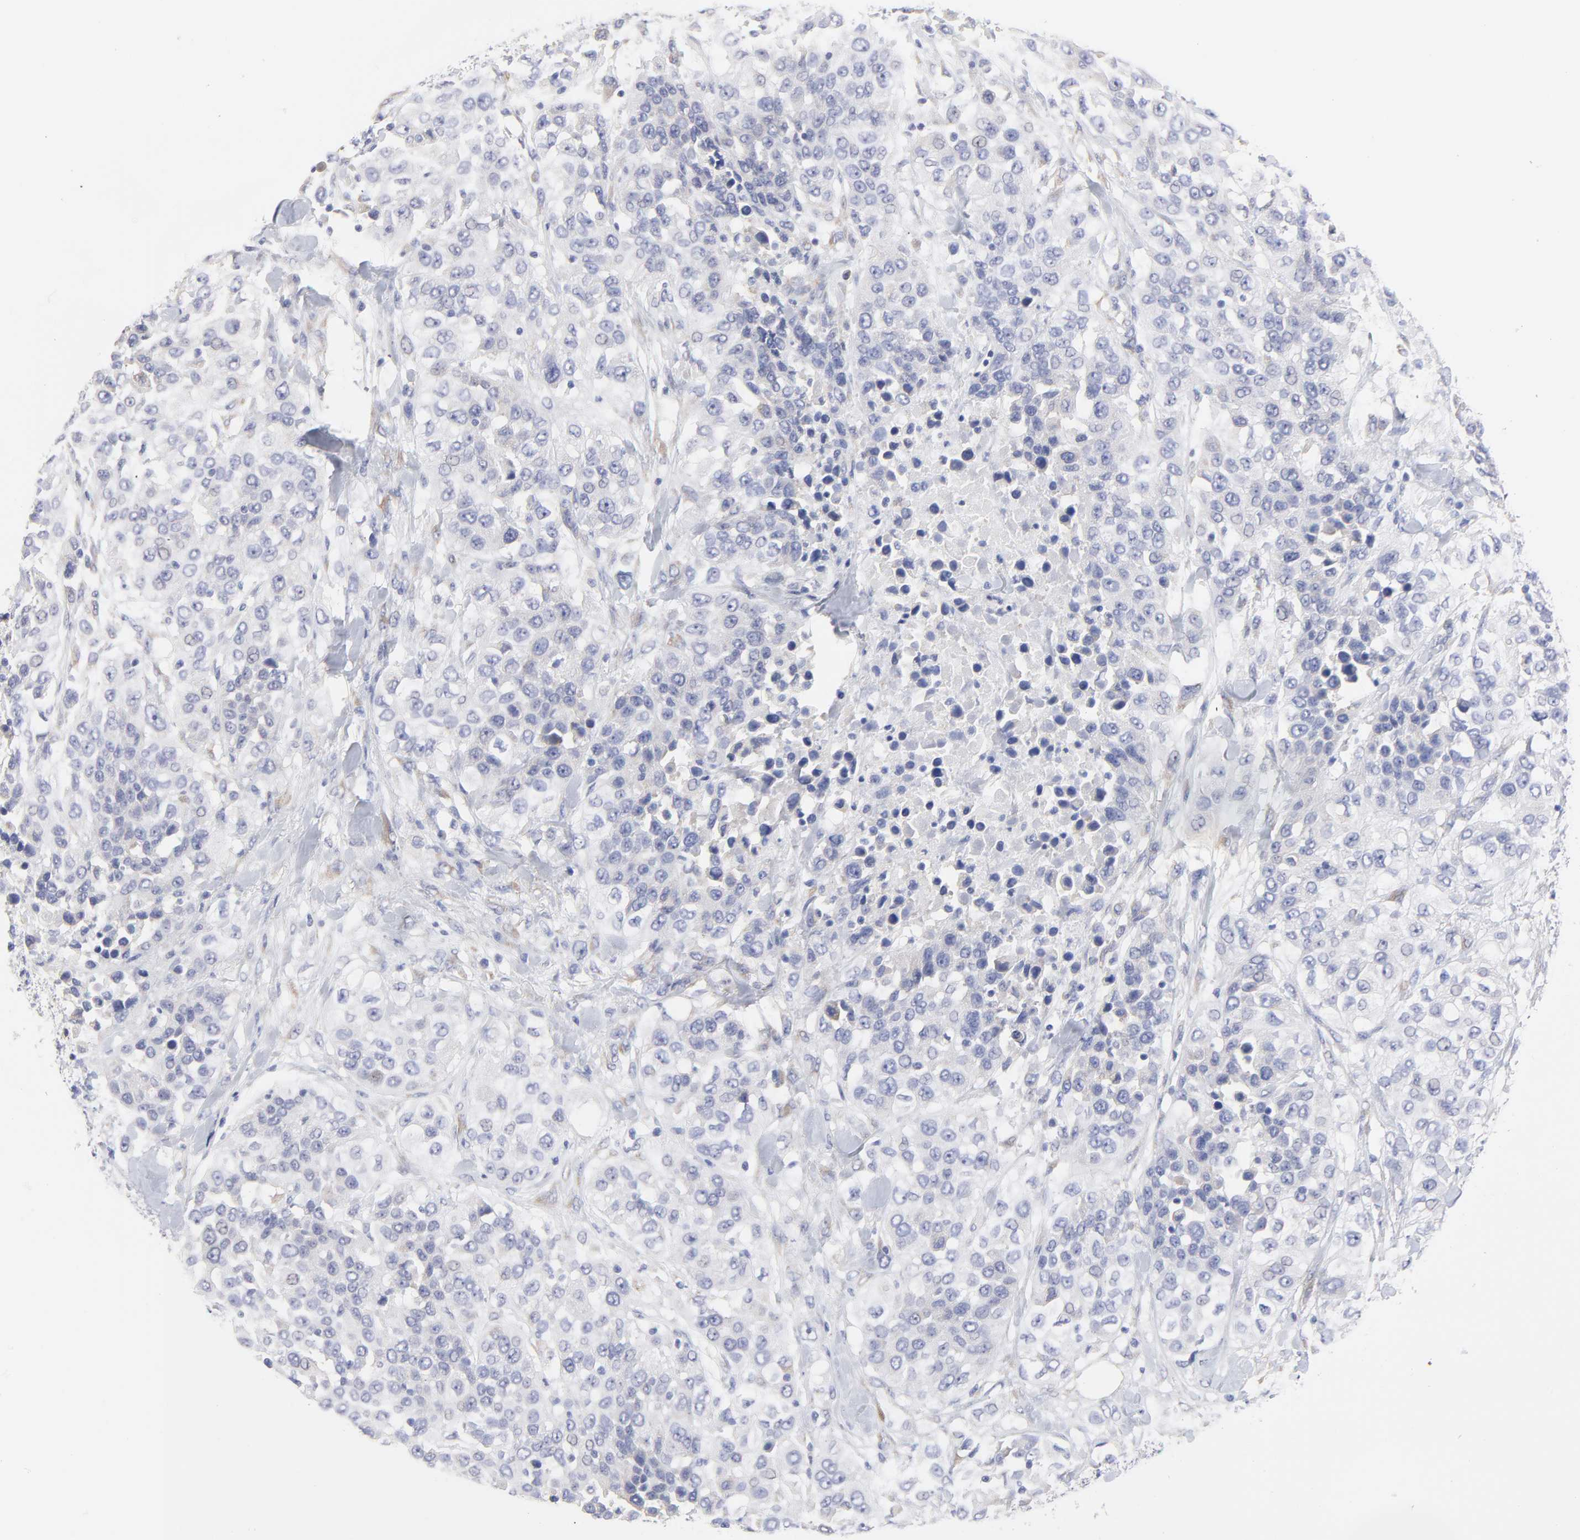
{"staining": {"intensity": "negative", "quantity": "none", "location": "none"}, "tissue": "urothelial cancer", "cell_type": "Tumor cells", "image_type": "cancer", "snomed": [{"axis": "morphology", "description": "Urothelial carcinoma, High grade"}, {"axis": "topography", "description": "Urinary bladder"}], "caption": "Urothelial cancer was stained to show a protein in brown. There is no significant expression in tumor cells.", "gene": "DUSP9", "patient": {"sex": "female", "age": 80}}